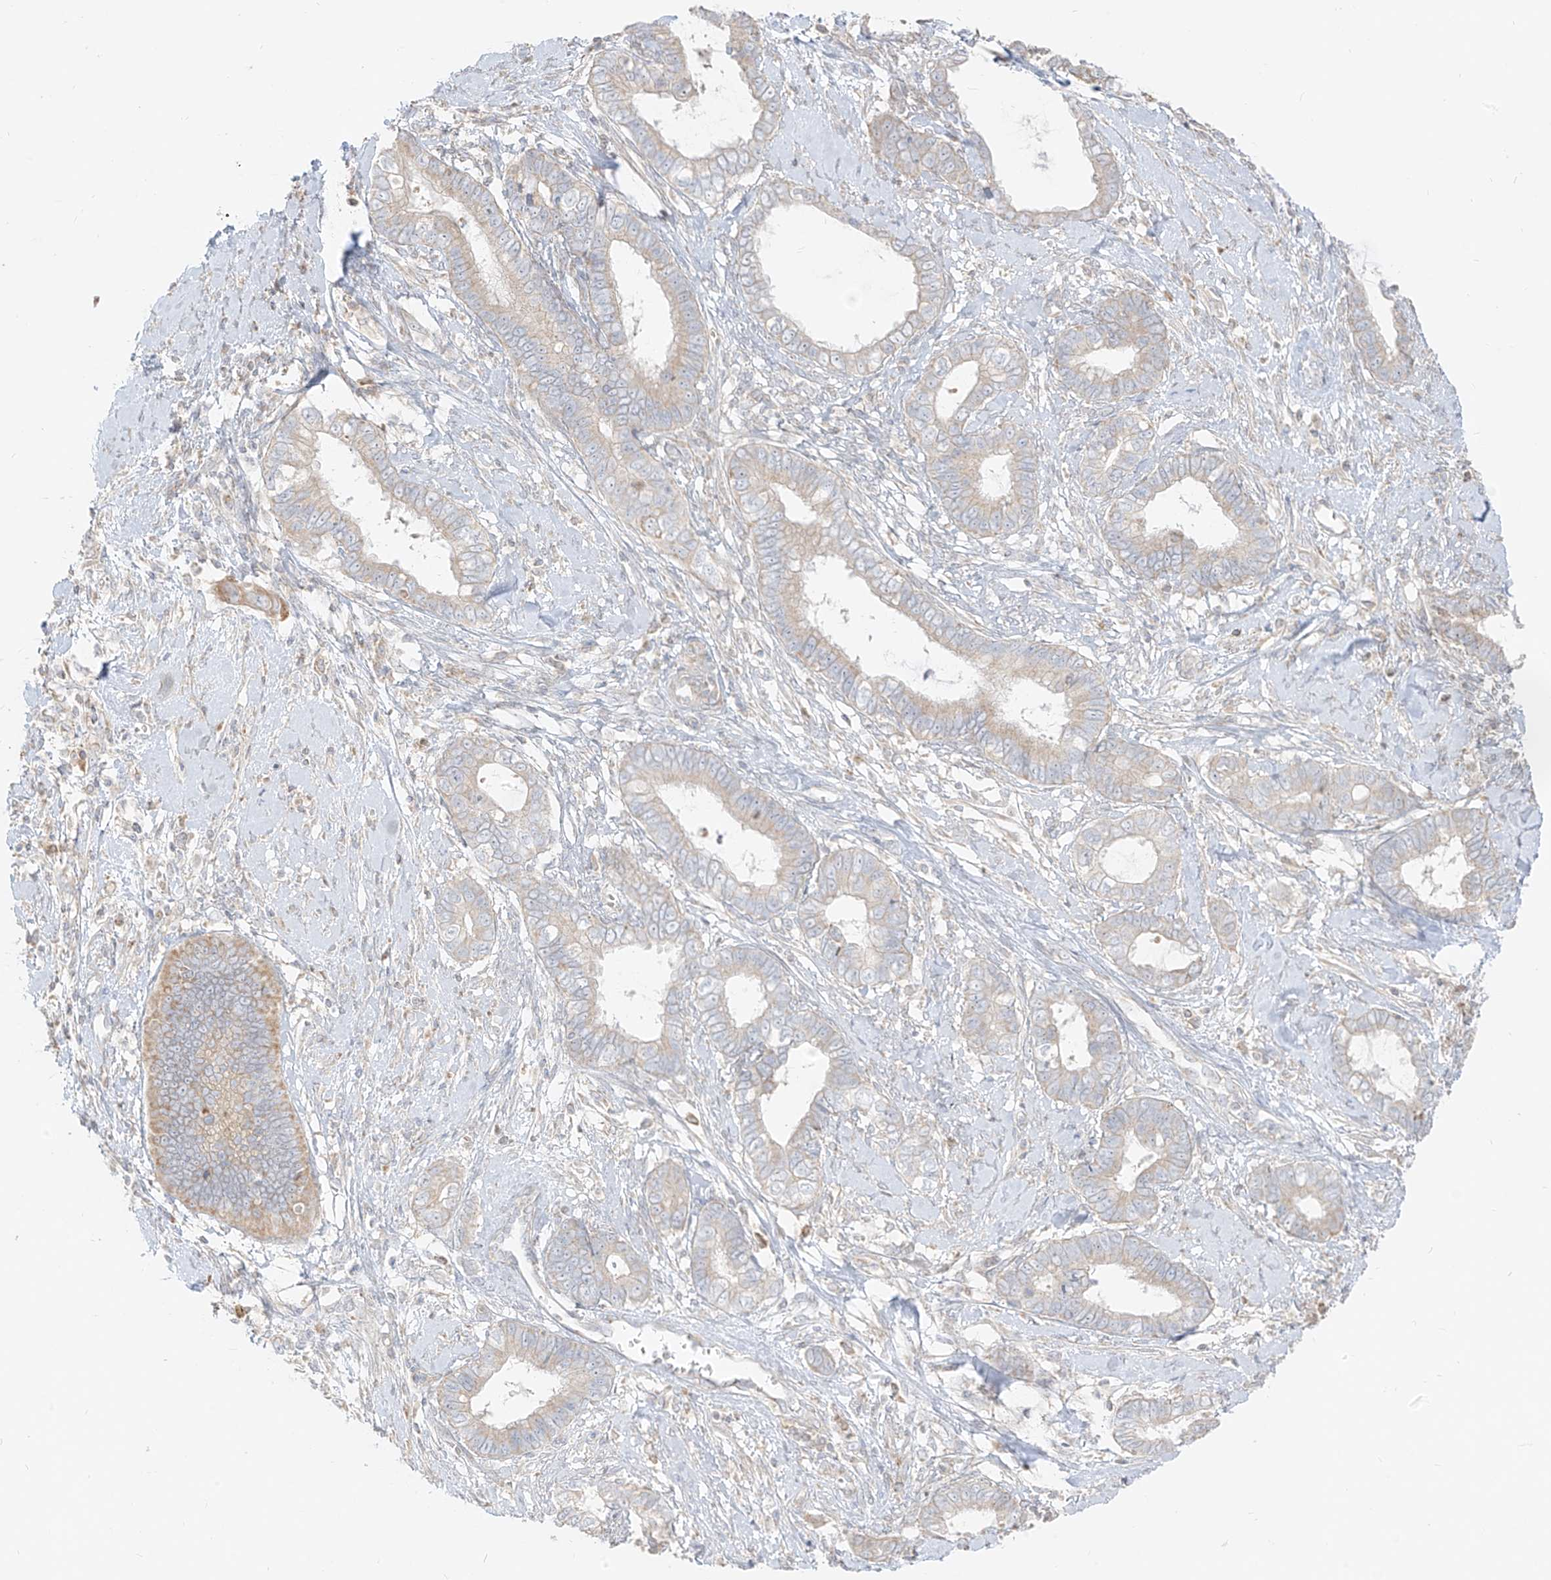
{"staining": {"intensity": "weak", "quantity": "25%-75%", "location": "cytoplasmic/membranous"}, "tissue": "cervical cancer", "cell_type": "Tumor cells", "image_type": "cancer", "snomed": [{"axis": "morphology", "description": "Adenocarcinoma, NOS"}, {"axis": "topography", "description": "Cervix"}], "caption": "A low amount of weak cytoplasmic/membranous positivity is identified in approximately 25%-75% of tumor cells in adenocarcinoma (cervical) tissue. (Brightfield microscopy of DAB IHC at high magnification).", "gene": "ZIM3", "patient": {"sex": "female", "age": 44}}